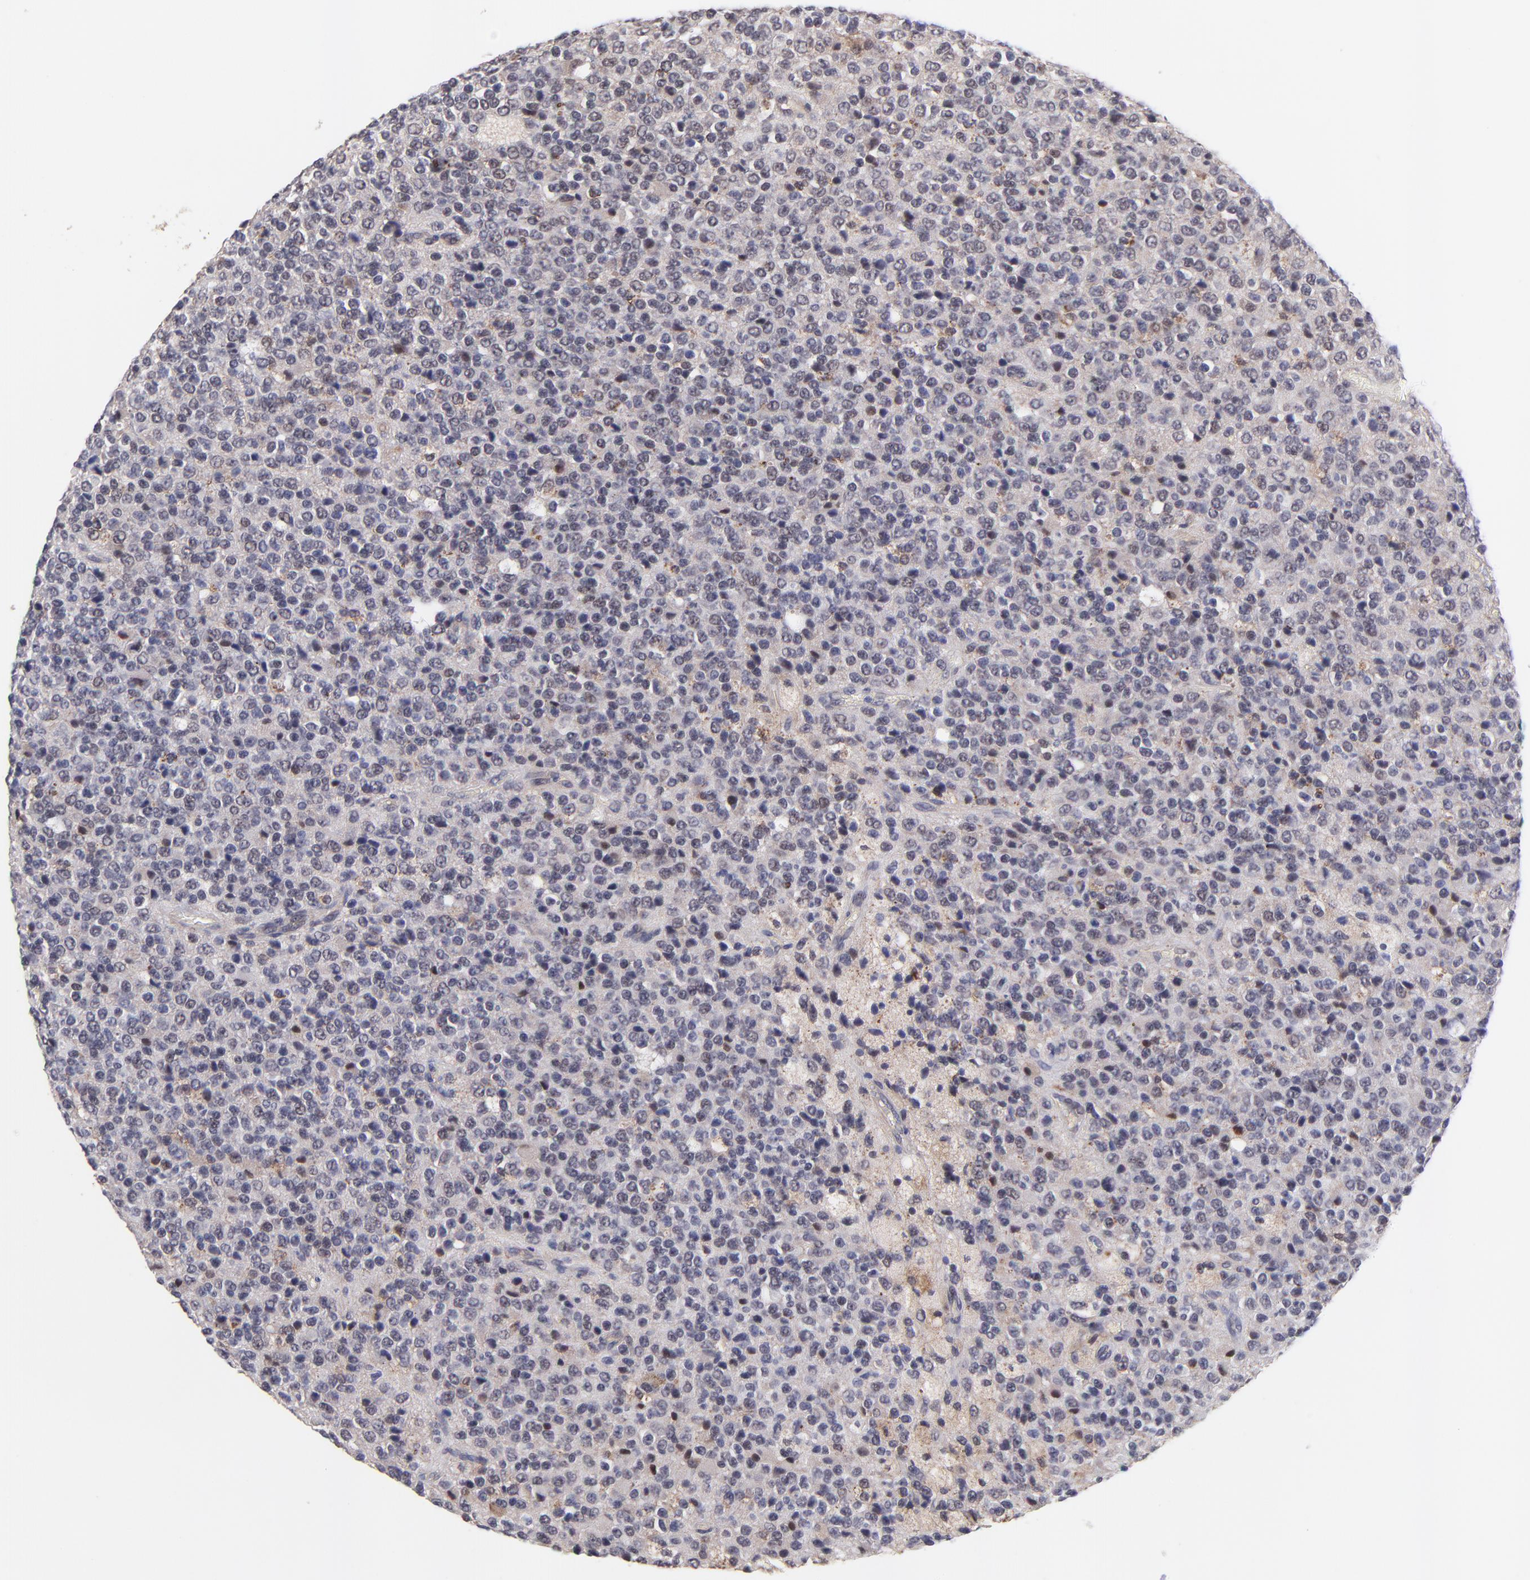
{"staining": {"intensity": "negative", "quantity": "none", "location": "none"}, "tissue": "glioma", "cell_type": "Tumor cells", "image_type": "cancer", "snomed": [{"axis": "morphology", "description": "Glioma, malignant, High grade"}, {"axis": "topography", "description": "pancreas cauda"}], "caption": "Immunohistochemistry (IHC) histopathology image of neoplastic tissue: human high-grade glioma (malignant) stained with DAB shows no significant protein positivity in tumor cells.", "gene": "ZNF747", "patient": {"sex": "male", "age": 60}}